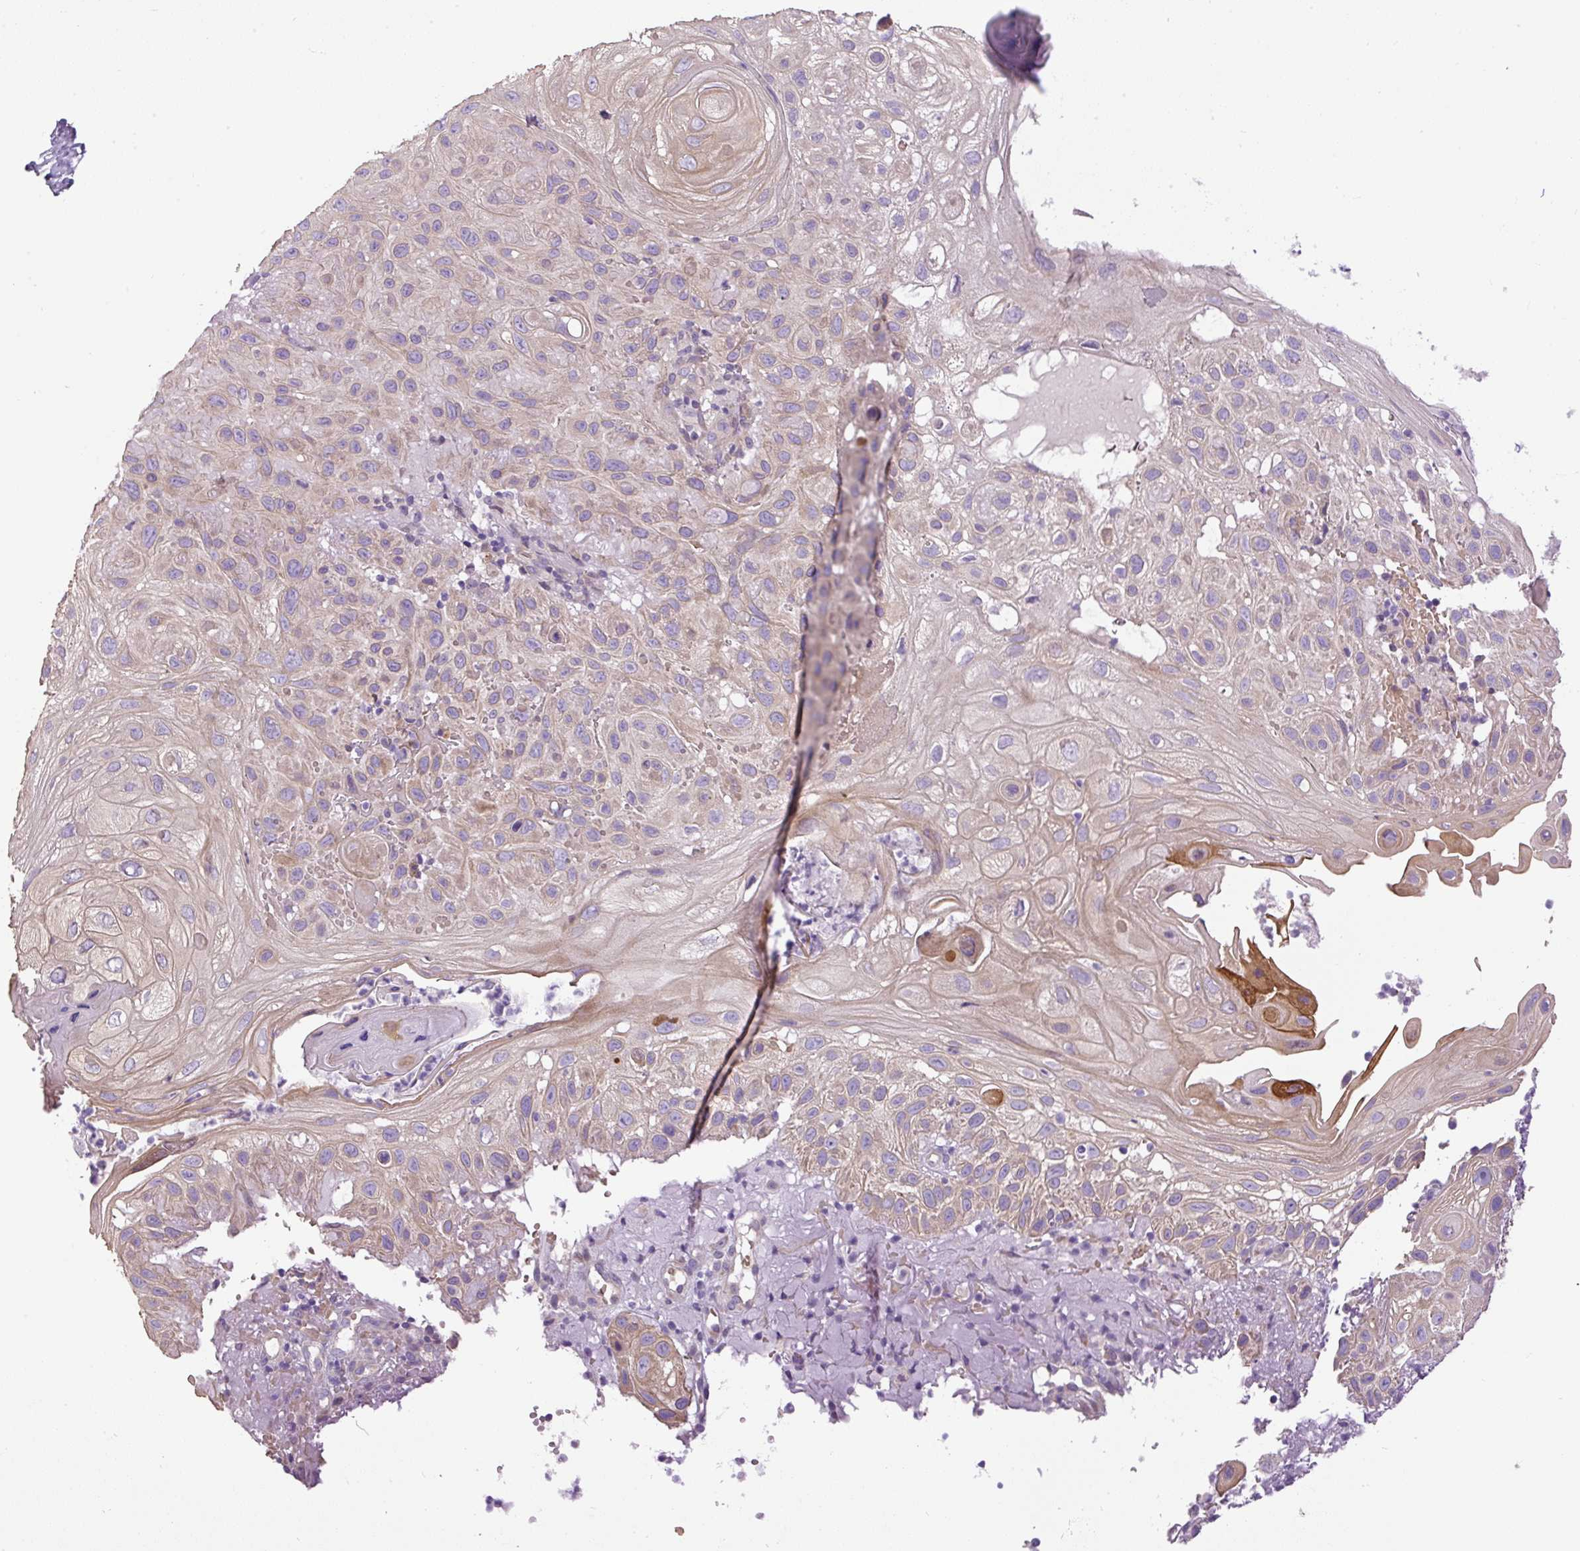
{"staining": {"intensity": "weak", "quantity": "25%-75%", "location": "cytoplasmic/membranous"}, "tissue": "skin cancer", "cell_type": "Tumor cells", "image_type": "cancer", "snomed": [{"axis": "morphology", "description": "Normal tissue, NOS"}, {"axis": "morphology", "description": "Squamous cell carcinoma, NOS"}, {"axis": "topography", "description": "Skin"}], "caption": "High-magnification brightfield microscopy of skin cancer stained with DAB (brown) and counterstained with hematoxylin (blue). tumor cells exhibit weak cytoplasmic/membranous staining is identified in approximately25%-75% of cells.", "gene": "FAM149A", "patient": {"sex": "female", "age": 96}}